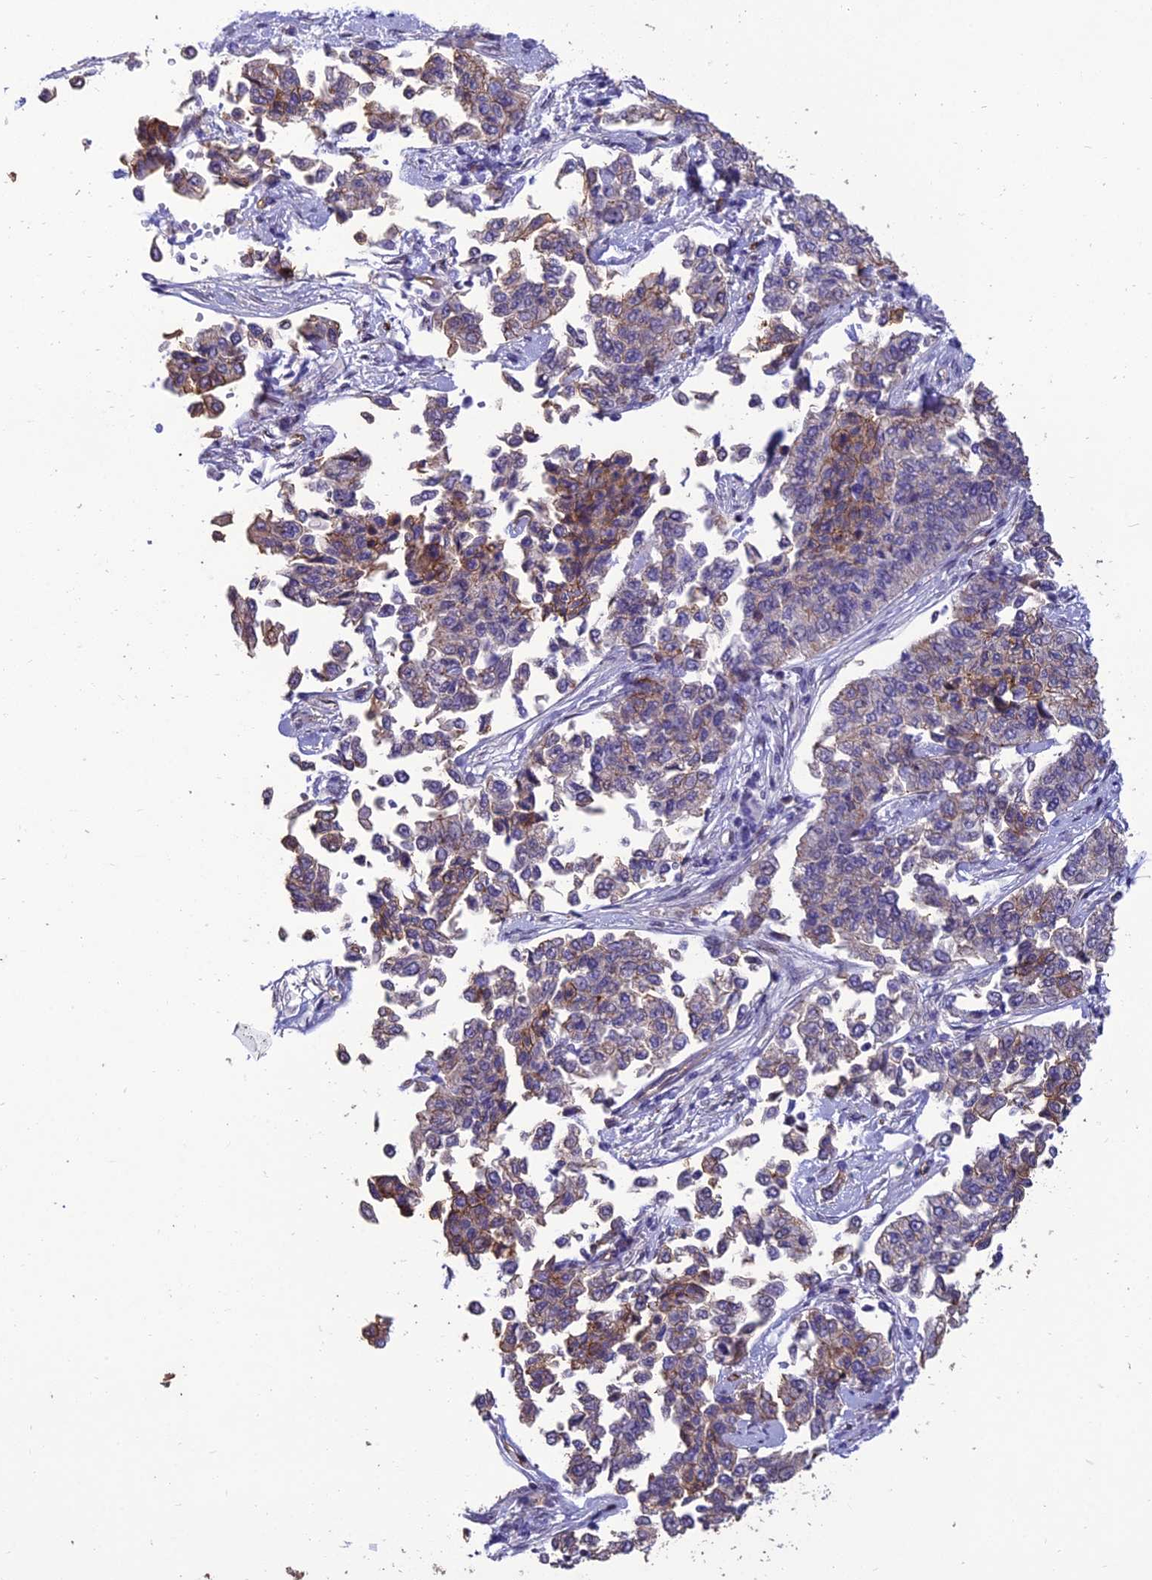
{"staining": {"intensity": "moderate", "quantity": "<25%", "location": "cytoplasmic/membranous"}, "tissue": "cervical cancer", "cell_type": "Tumor cells", "image_type": "cancer", "snomed": [{"axis": "morphology", "description": "Squamous cell carcinoma, NOS"}, {"axis": "topography", "description": "Cervix"}], "caption": "Cervical cancer was stained to show a protein in brown. There is low levels of moderate cytoplasmic/membranous staining in about <25% of tumor cells.", "gene": "RANBP3", "patient": {"sex": "female", "age": 35}}